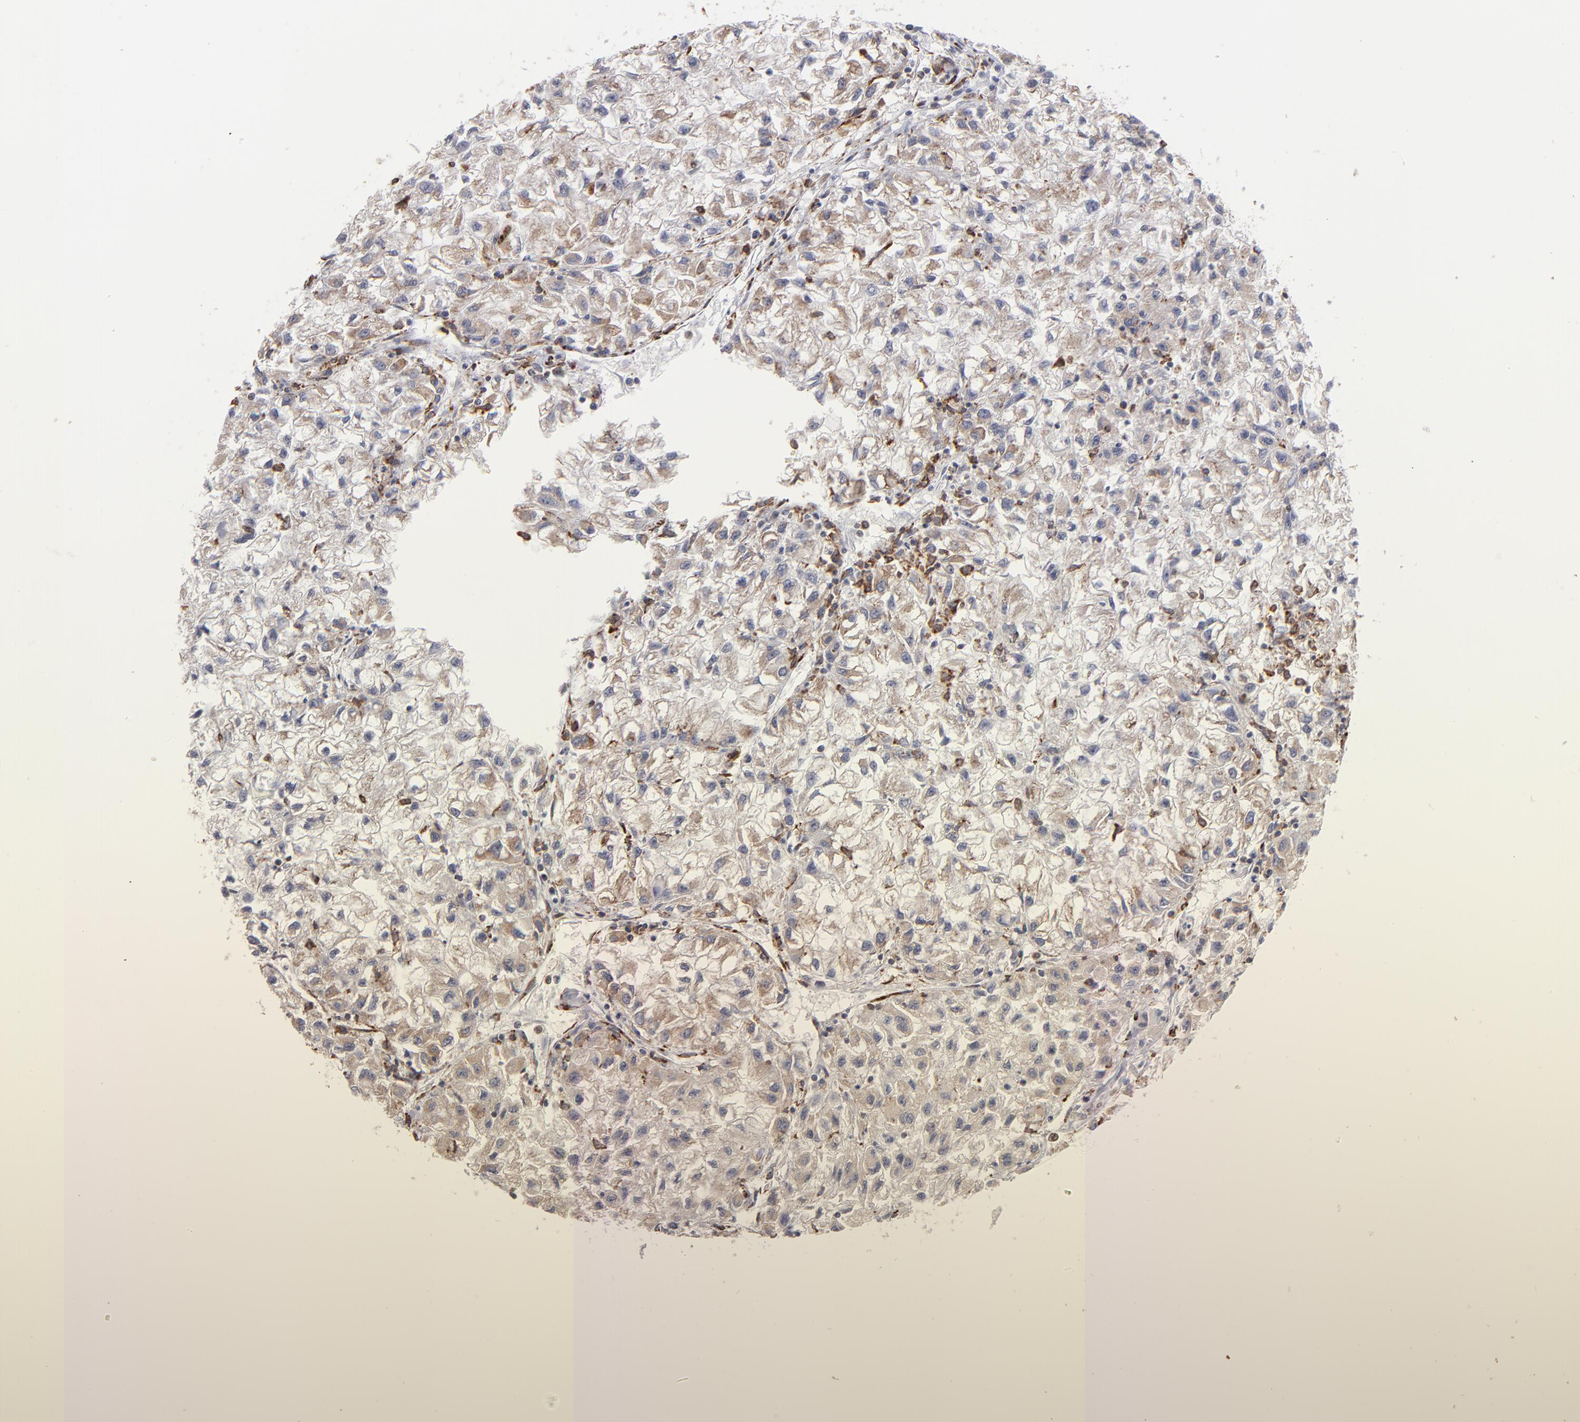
{"staining": {"intensity": "moderate", "quantity": ">75%", "location": "cytoplasmic/membranous"}, "tissue": "renal cancer", "cell_type": "Tumor cells", "image_type": "cancer", "snomed": [{"axis": "morphology", "description": "Adenocarcinoma, NOS"}, {"axis": "topography", "description": "Kidney"}], "caption": "This is an image of immunohistochemistry (IHC) staining of renal cancer (adenocarcinoma), which shows moderate positivity in the cytoplasmic/membranous of tumor cells.", "gene": "KTN1", "patient": {"sex": "male", "age": 59}}